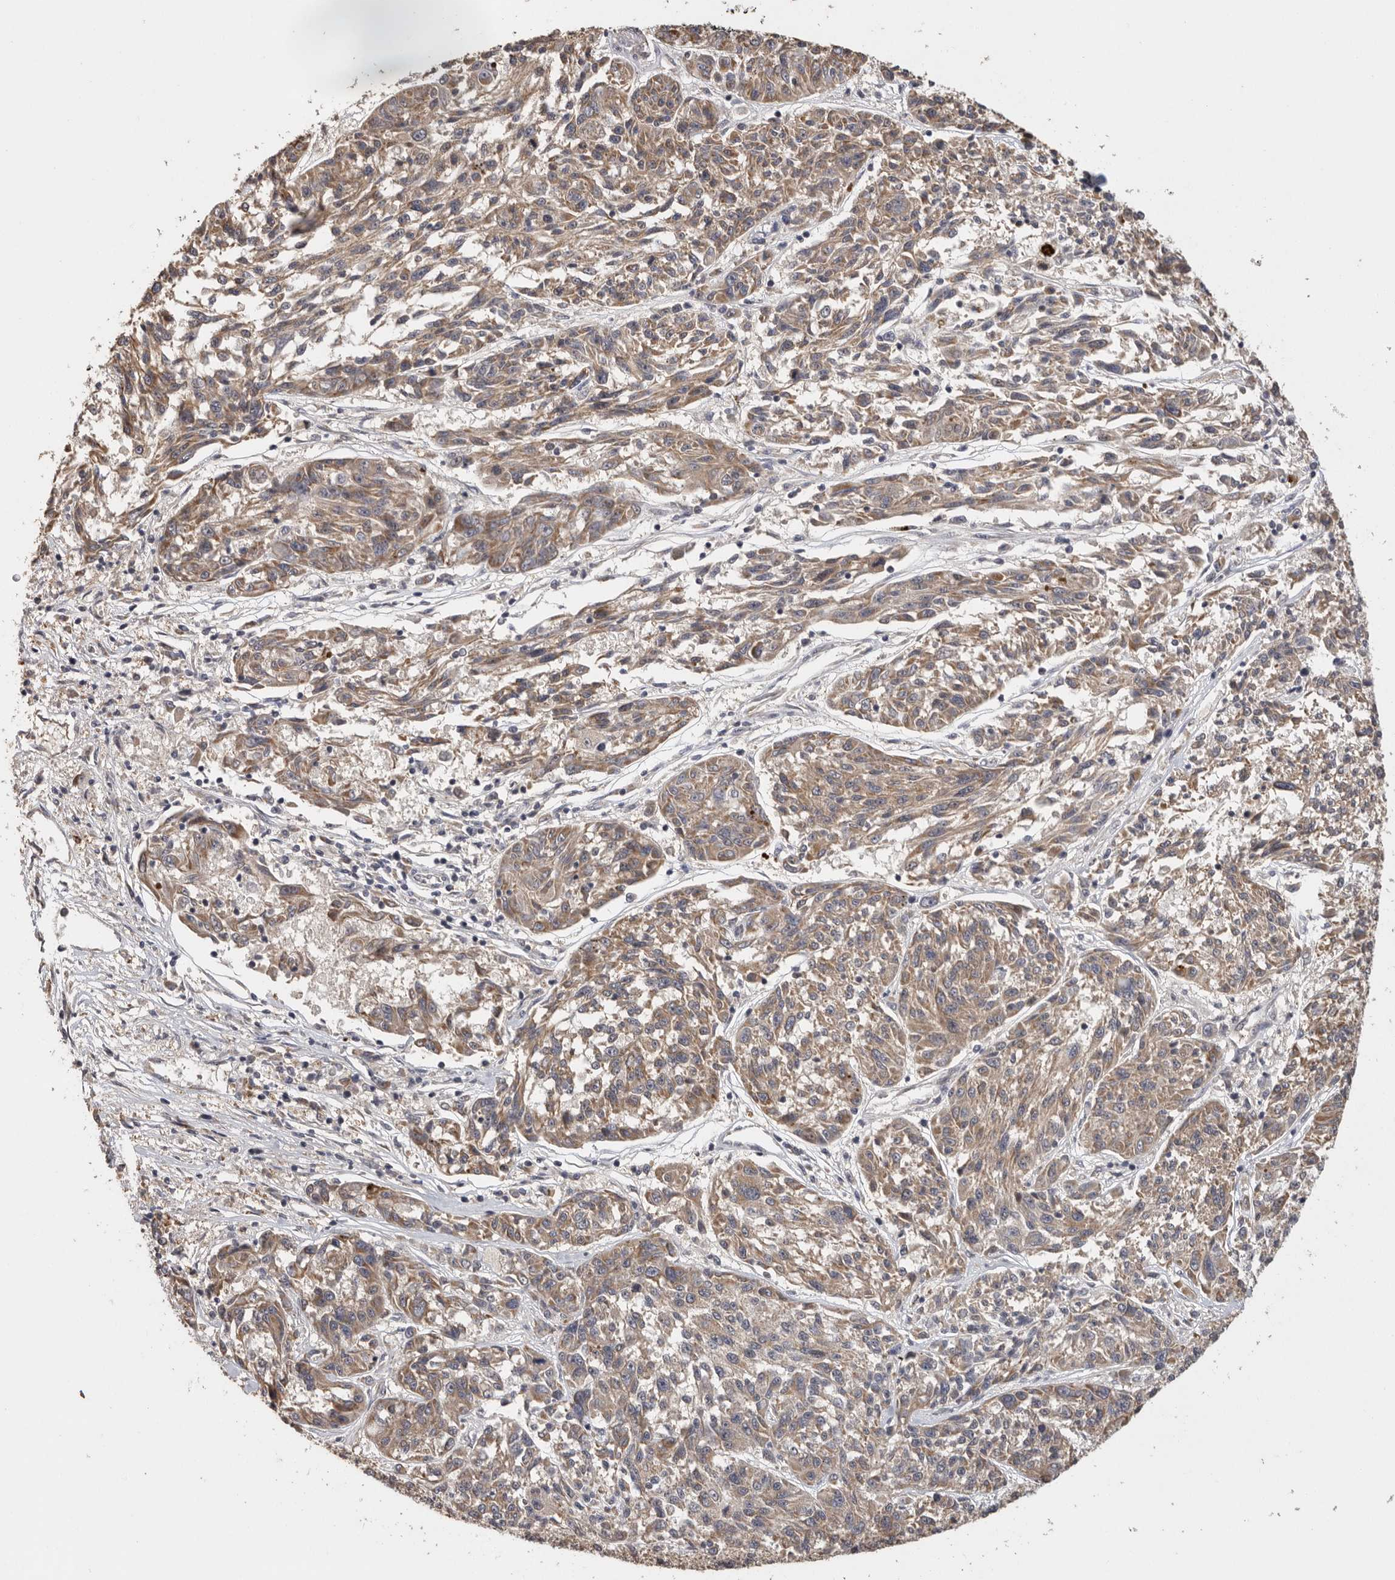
{"staining": {"intensity": "weak", "quantity": "25%-75%", "location": "cytoplasmic/membranous"}, "tissue": "melanoma", "cell_type": "Tumor cells", "image_type": "cancer", "snomed": [{"axis": "morphology", "description": "Malignant melanoma, NOS"}, {"axis": "topography", "description": "Skin"}], "caption": "Malignant melanoma stained for a protein (brown) shows weak cytoplasmic/membranous positive positivity in approximately 25%-75% of tumor cells.", "gene": "BAIAP2", "patient": {"sex": "male", "age": 53}}